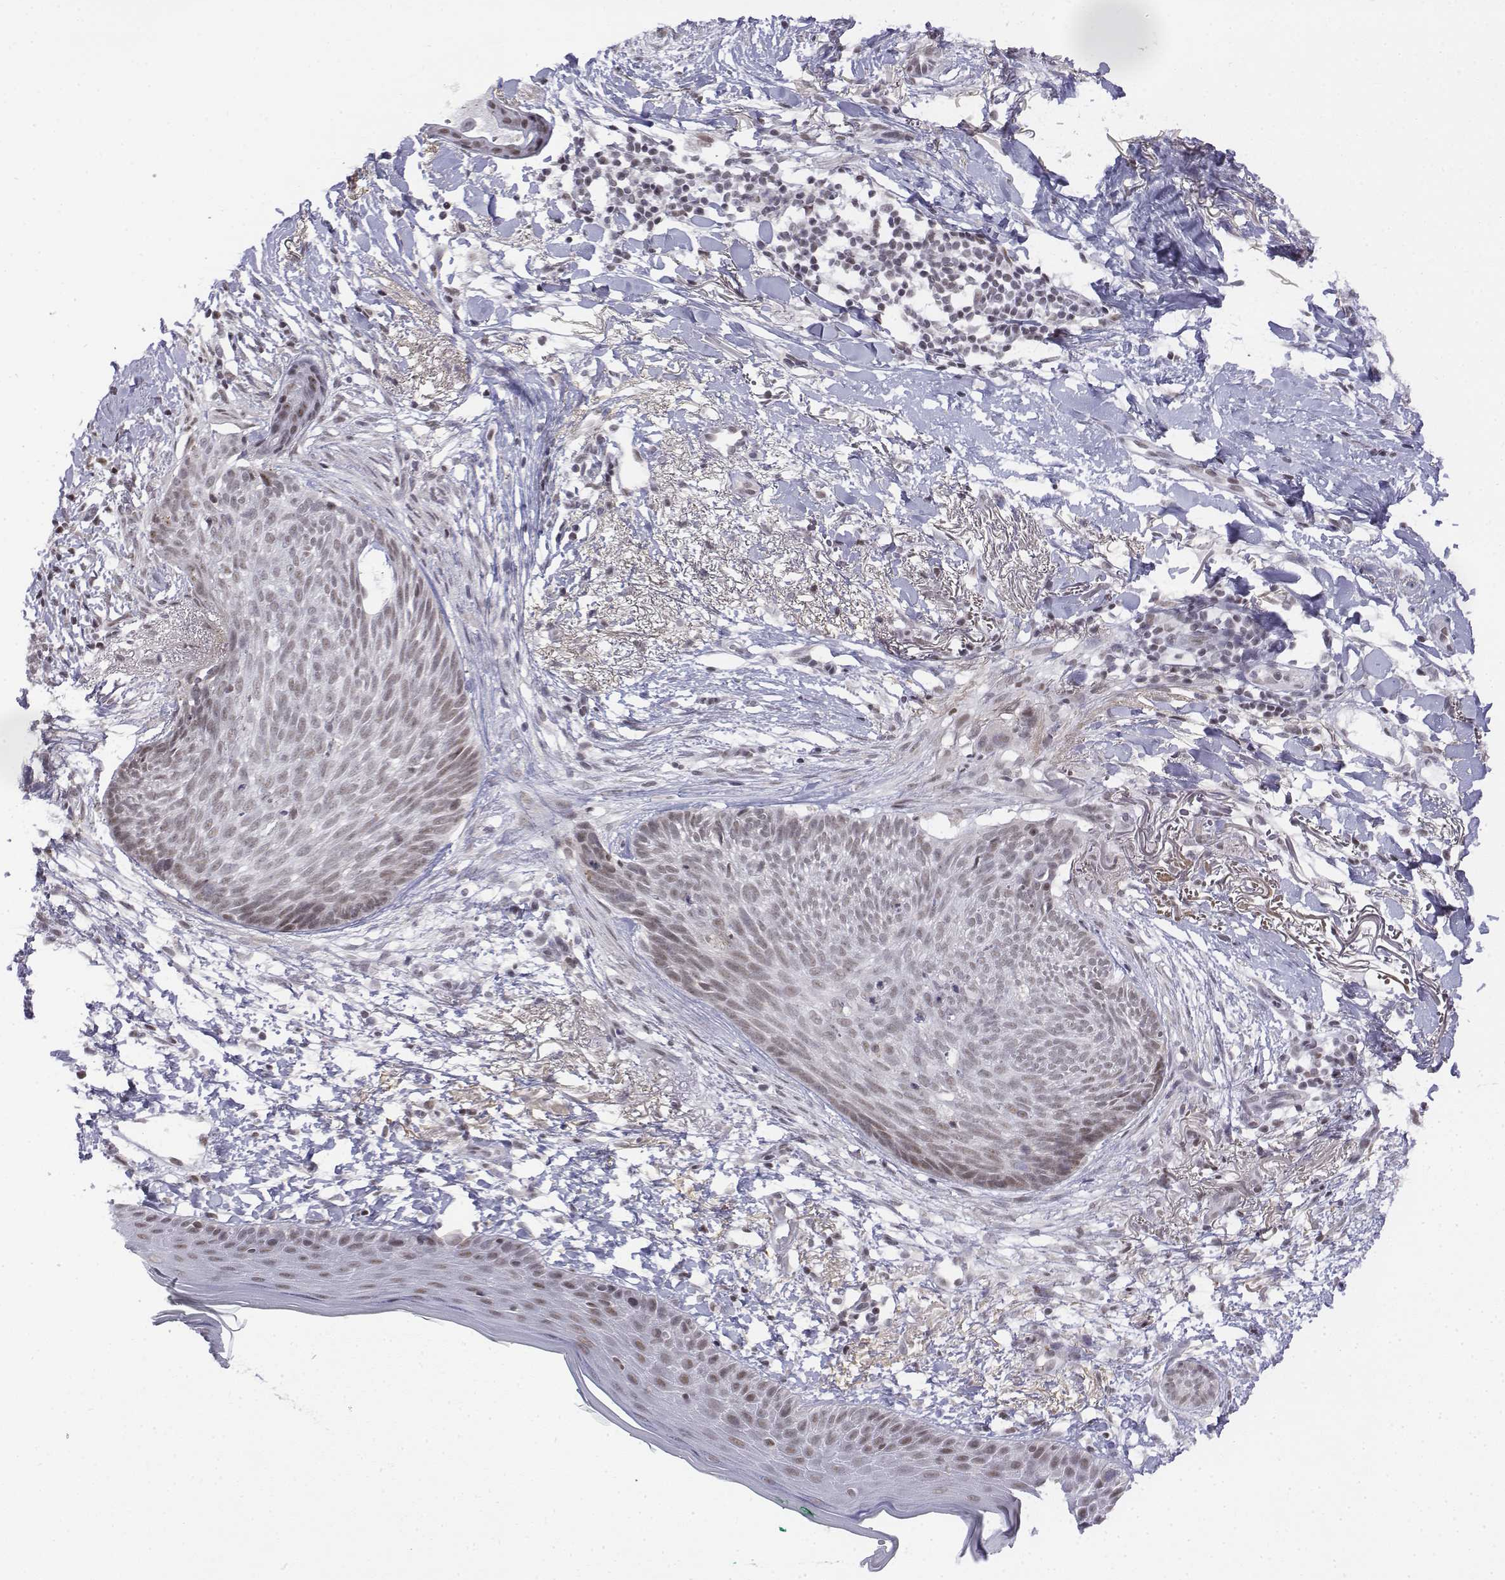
{"staining": {"intensity": "weak", "quantity": ">75%", "location": "nuclear"}, "tissue": "skin cancer", "cell_type": "Tumor cells", "image_type": "cancer", "snomed": [{"axis": "morphology", "description": "Normal tissue, NOS"}, {"axis": "morphology", "description": "Basal cell carcinoma"}, {"axis": "topography", "description": "Skin"}], "caption": "Skin cancer tissue shows weak nuclear positivity in about >75% of tumor cells (DAB (3,3'-diaminobenzidine) IHC with brightfield microscopy, high magnification).", "gene": "SETD1A", "patient": {"sex": "male", "age": 84}}